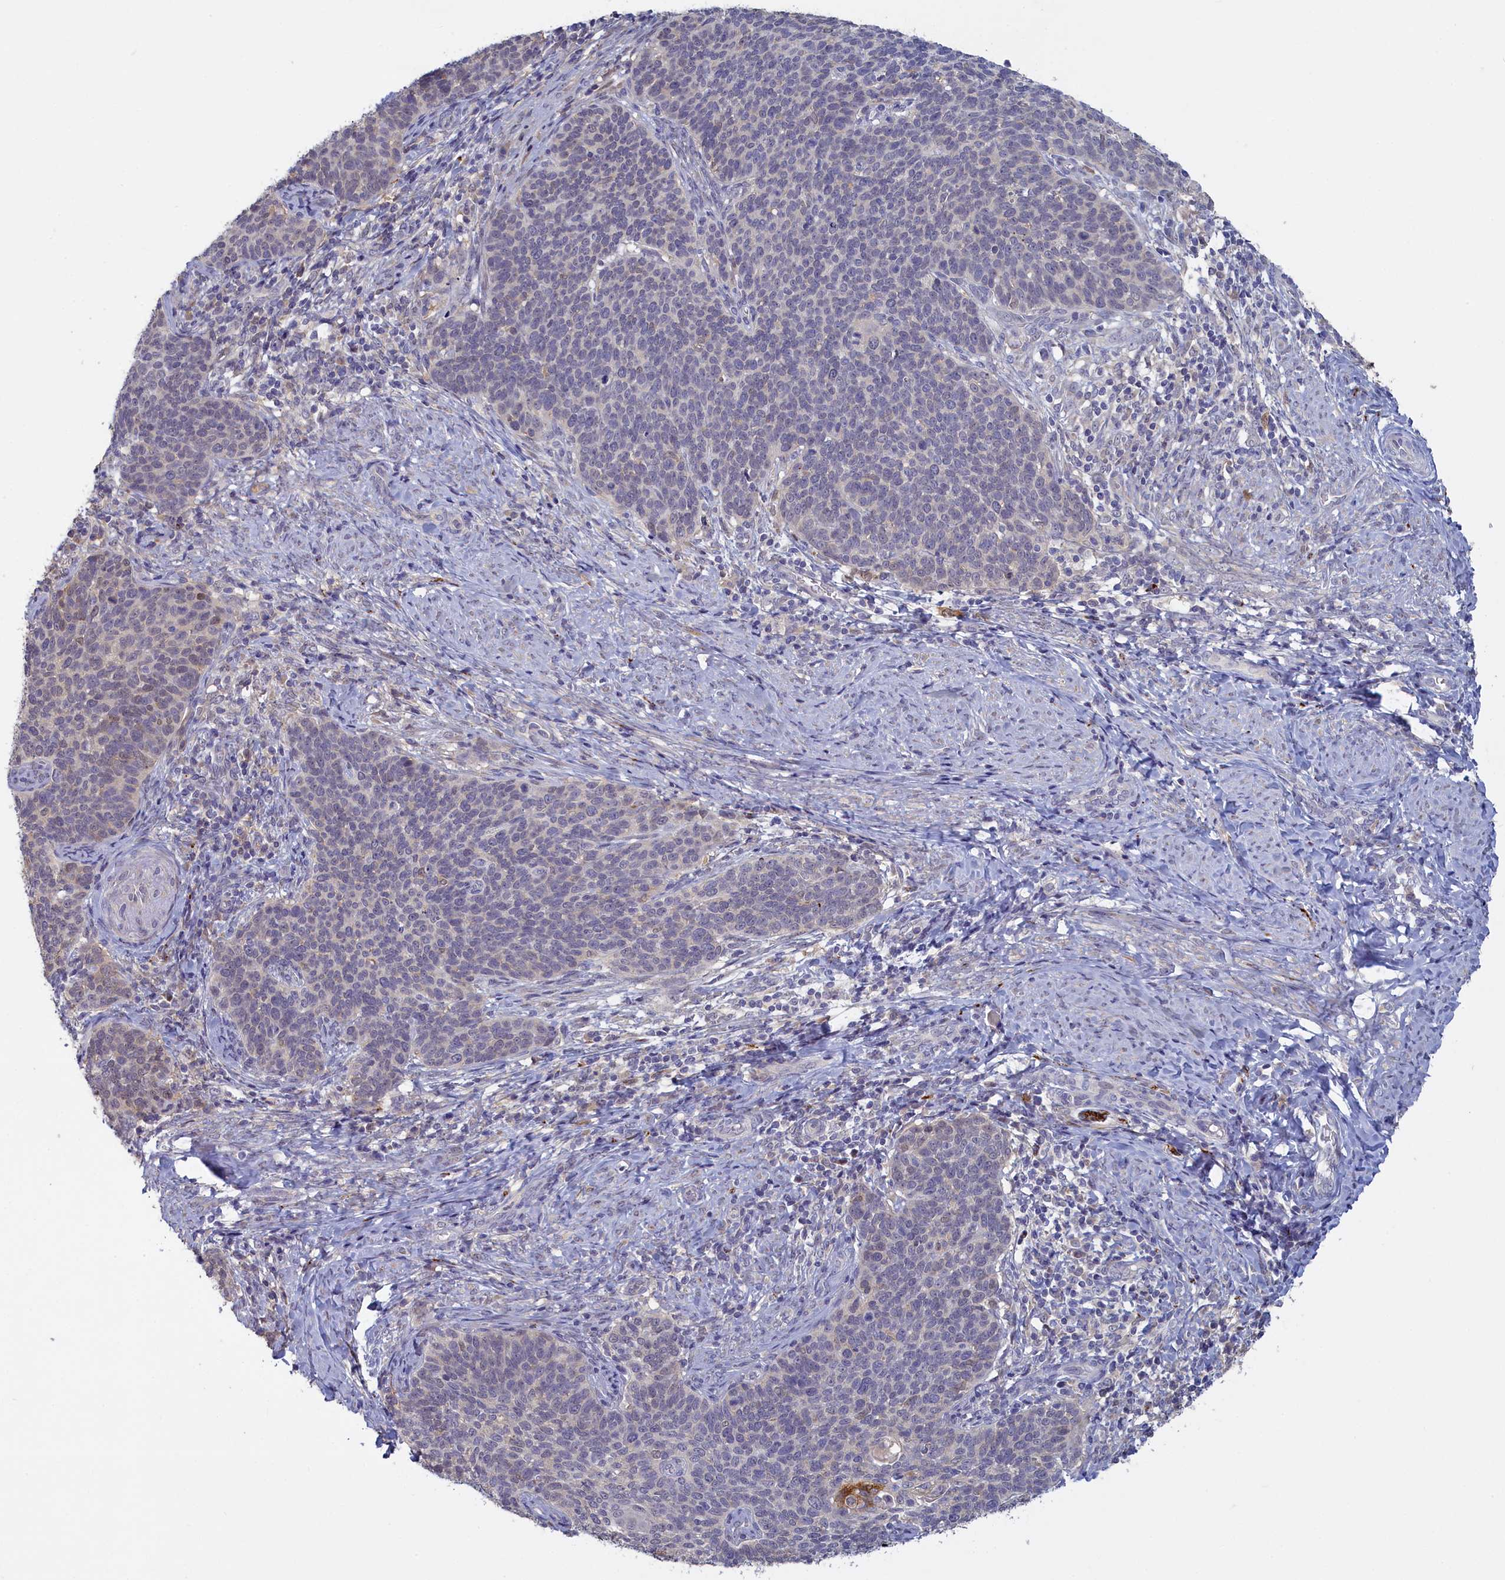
{"staining": {"intensity": "negative", "quantity": "none", "location": "none"}, "tissue": "cervical cancer", "cell_type": "Tumor cells", "image_type": "cancer", "snomed": [{"axis": "morphology", "description": "Normal tissue, NOS"}, {"axis": "morphology", "description": "Squamous cell carcinoma, NOS"}, {"axis": "topography", "description": "Cervix"}], "caption": "This histopathology image is of cervical cancer stained with immunohistochemistry (IHC) to label a protein in brown with the nuclei are counter-stained blue. There is no positivity in tumor cells.", "gene": "UCHL3", "patient": {"sex": "female", "age": 39}}